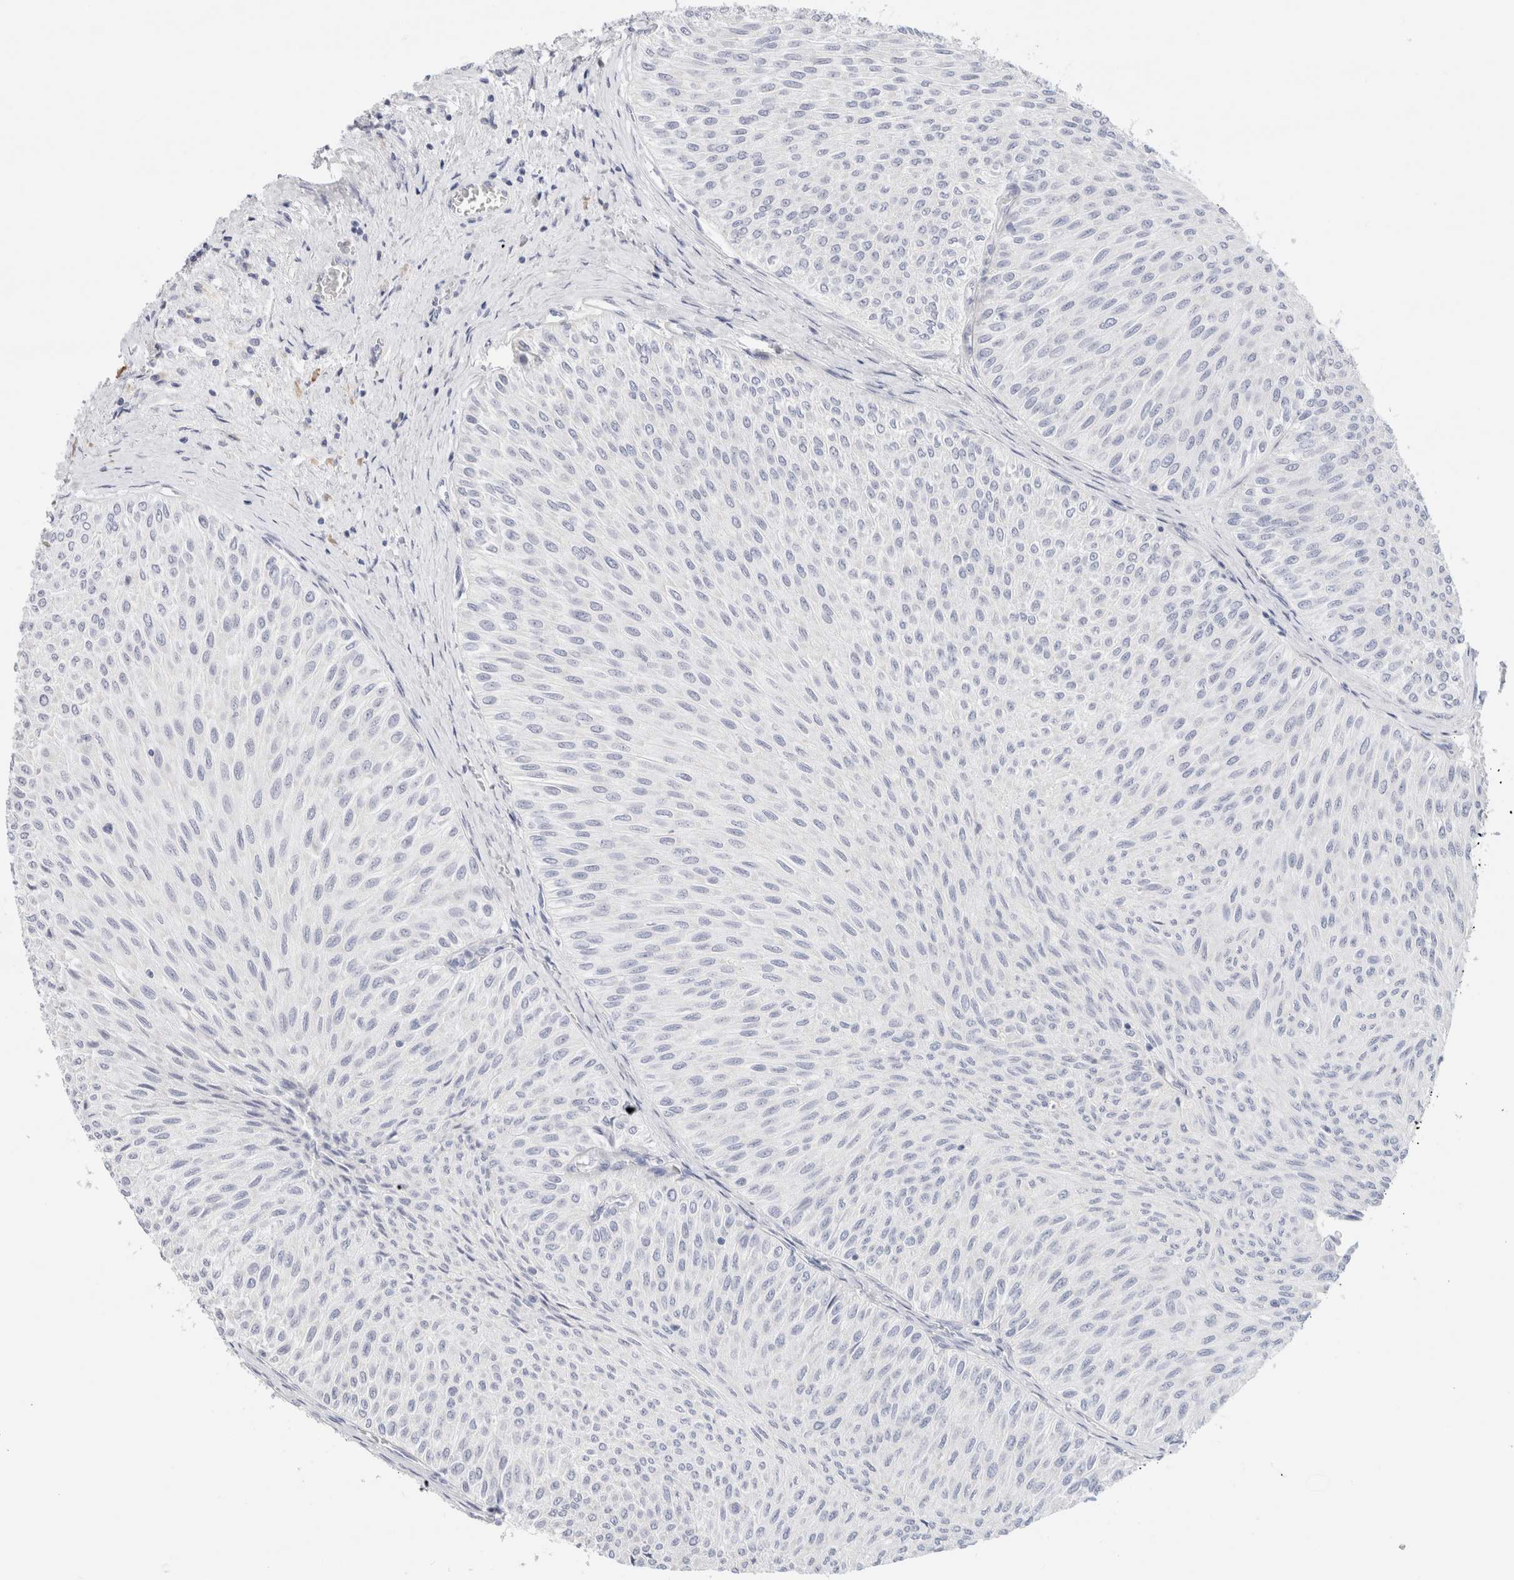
{"staining": {"intensity": "negative", "quantity": "none", "location": "none"}, "tissue": "urothelial cancer", "cell_type": "Tumor cells", "image_type": "cancer", "snomed": [{"axis": "morphology", "description": "Urothelial carcinoma, Low grade"}, {"axis": "topography", "description": "Urinary bladder"}], "caption": "Immunohistochemistry histopathology image of urothelial carcinoma (low-grade) stained for a protein (brown), which exhibits no staining in tumor cells.", "gene": "GADD45G", "patient": {"sex": "male", "age": 78}}